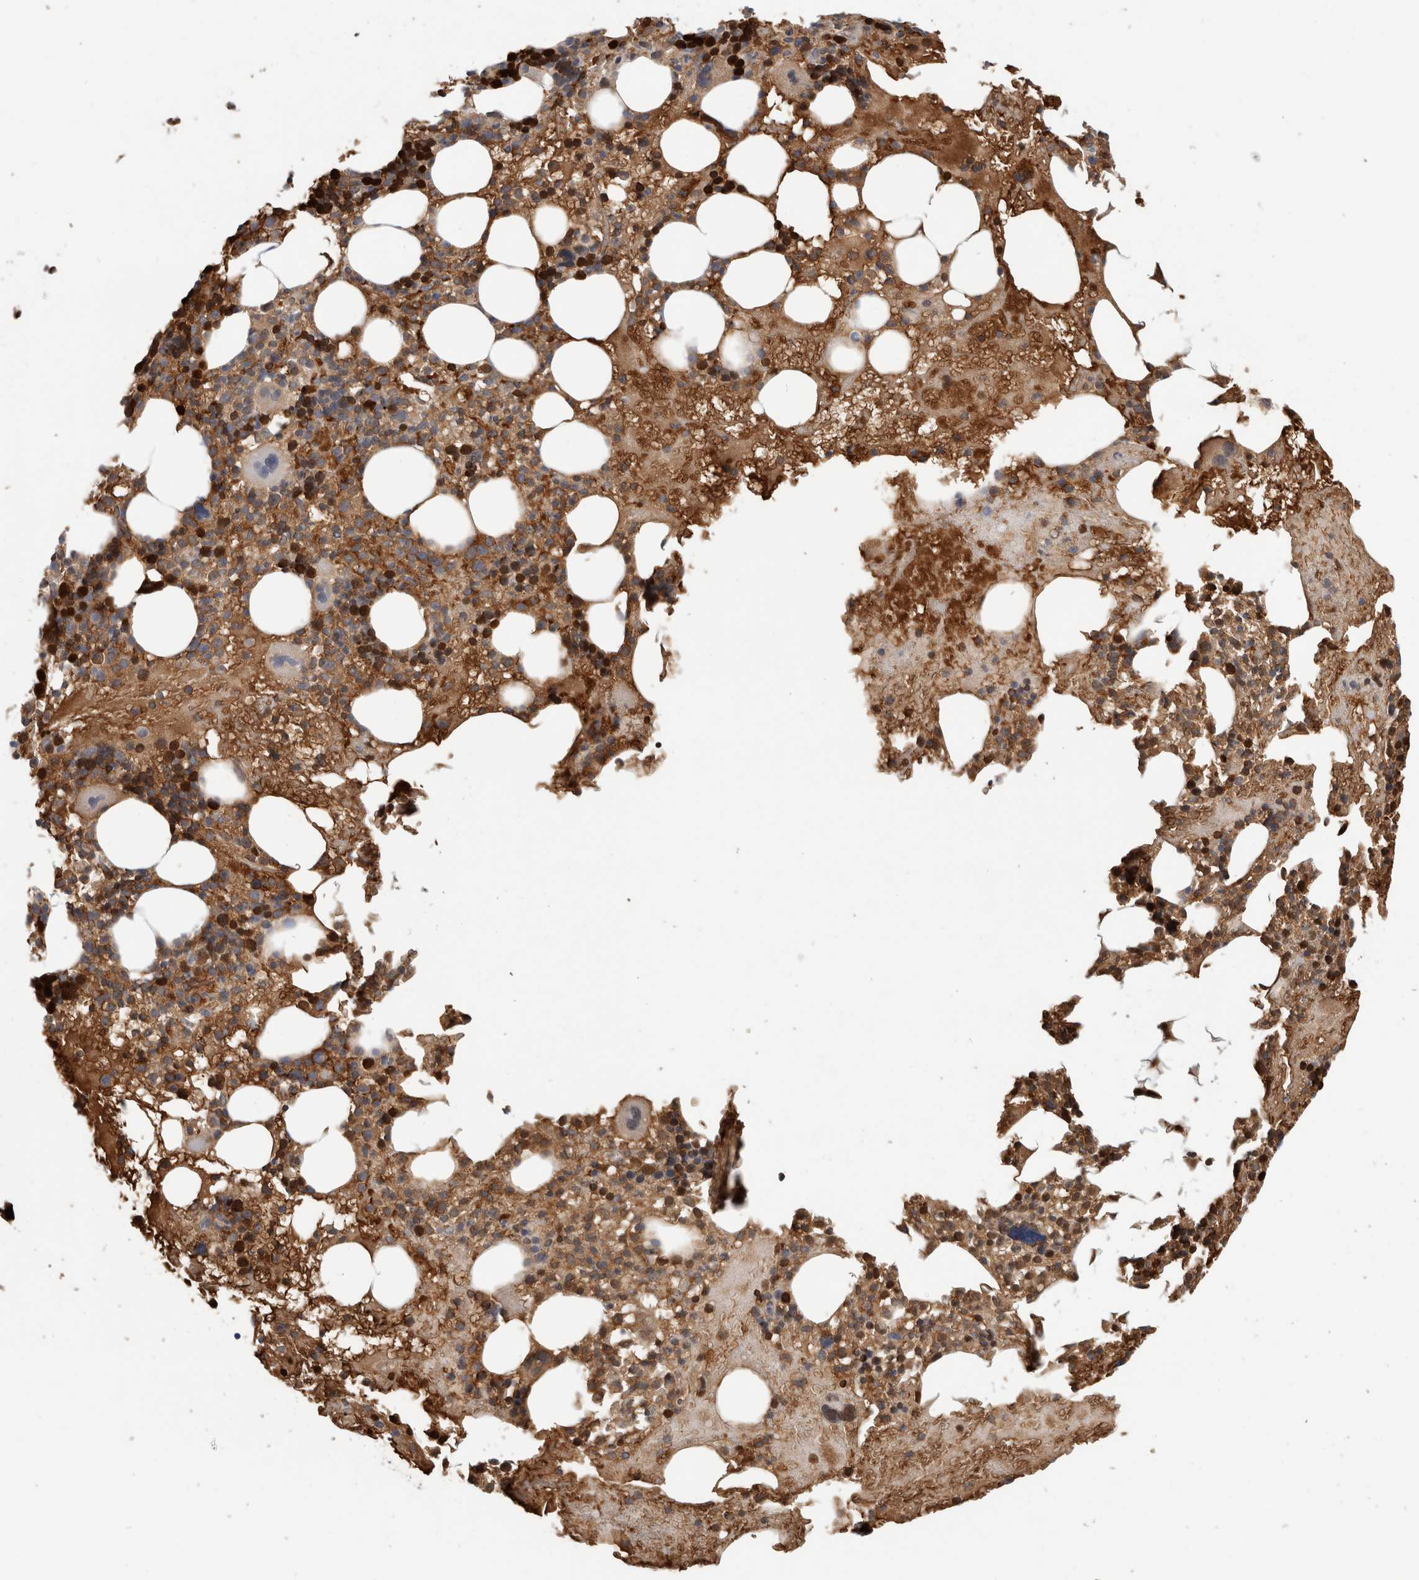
{"staining": {"intensity": "strong", "quantity": "25%-75%", "location": "cytoplasmic/membranous"}, "tissue": "bone marrow", "cell_type": "Hematopoietic cells", "image_type": "normal", "snomed": [{"axis": "morphology", "description": "Normal tissue, NOS"}, {"axis": "morphology", "description": "Inflammation, NOS"}, {"axis": "topography", "description": "Bone marrow"}], "caption": "Immunohistochemical staining of normal bone marrow exhibits 25%-75% levels of strong cytoplasmic/membranous protein expression in approximately 25%-75% of hematopoietic cells.", "gene": "CA1", "patient": {"sex": "female", "age": 77}}